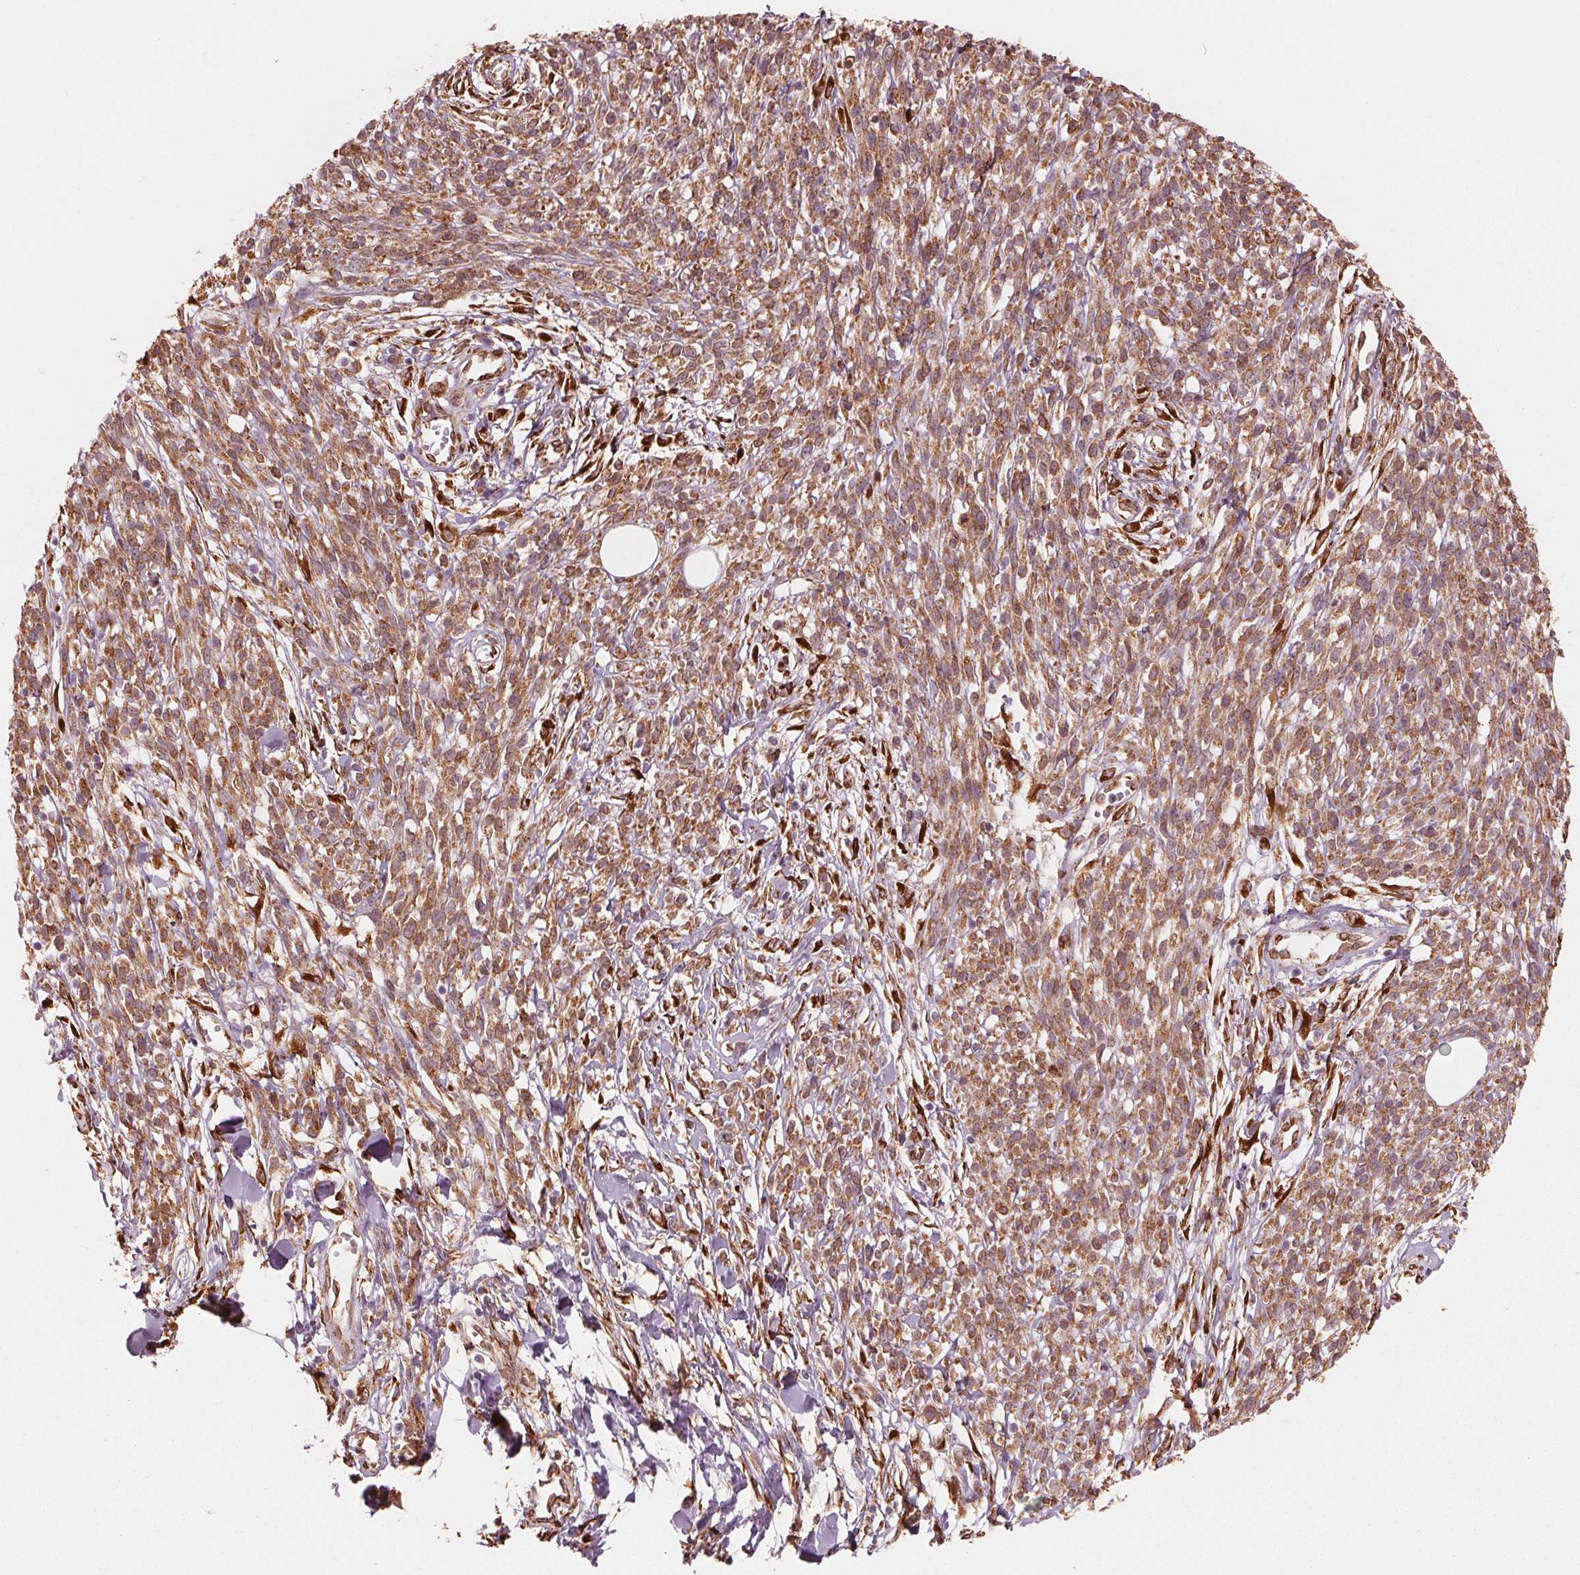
{"staining": {"intensity": "moderate", "quantity": ">75%", "location": "cytoplasmic/membranous"}, "tissue": "melanoma", "cell_type": "Tumor cells", "image_type": "cancer", "snomed": [{"axis": "morphology", "description": "Malignant melanoma, NOS"}, {"axis": "topography", "description": "Skin"}, {"axis": "topography", "description": "Skin of trunk"}], "caption": "IHC histopathology image of melanoma stained for a protein (brown), which reveals medium levels of moderate cytoplasmic/membranous positivity in about >75% of tumor cells.", "gene": "IKBIP", "patient": {"sex": "male", "age": 74}}